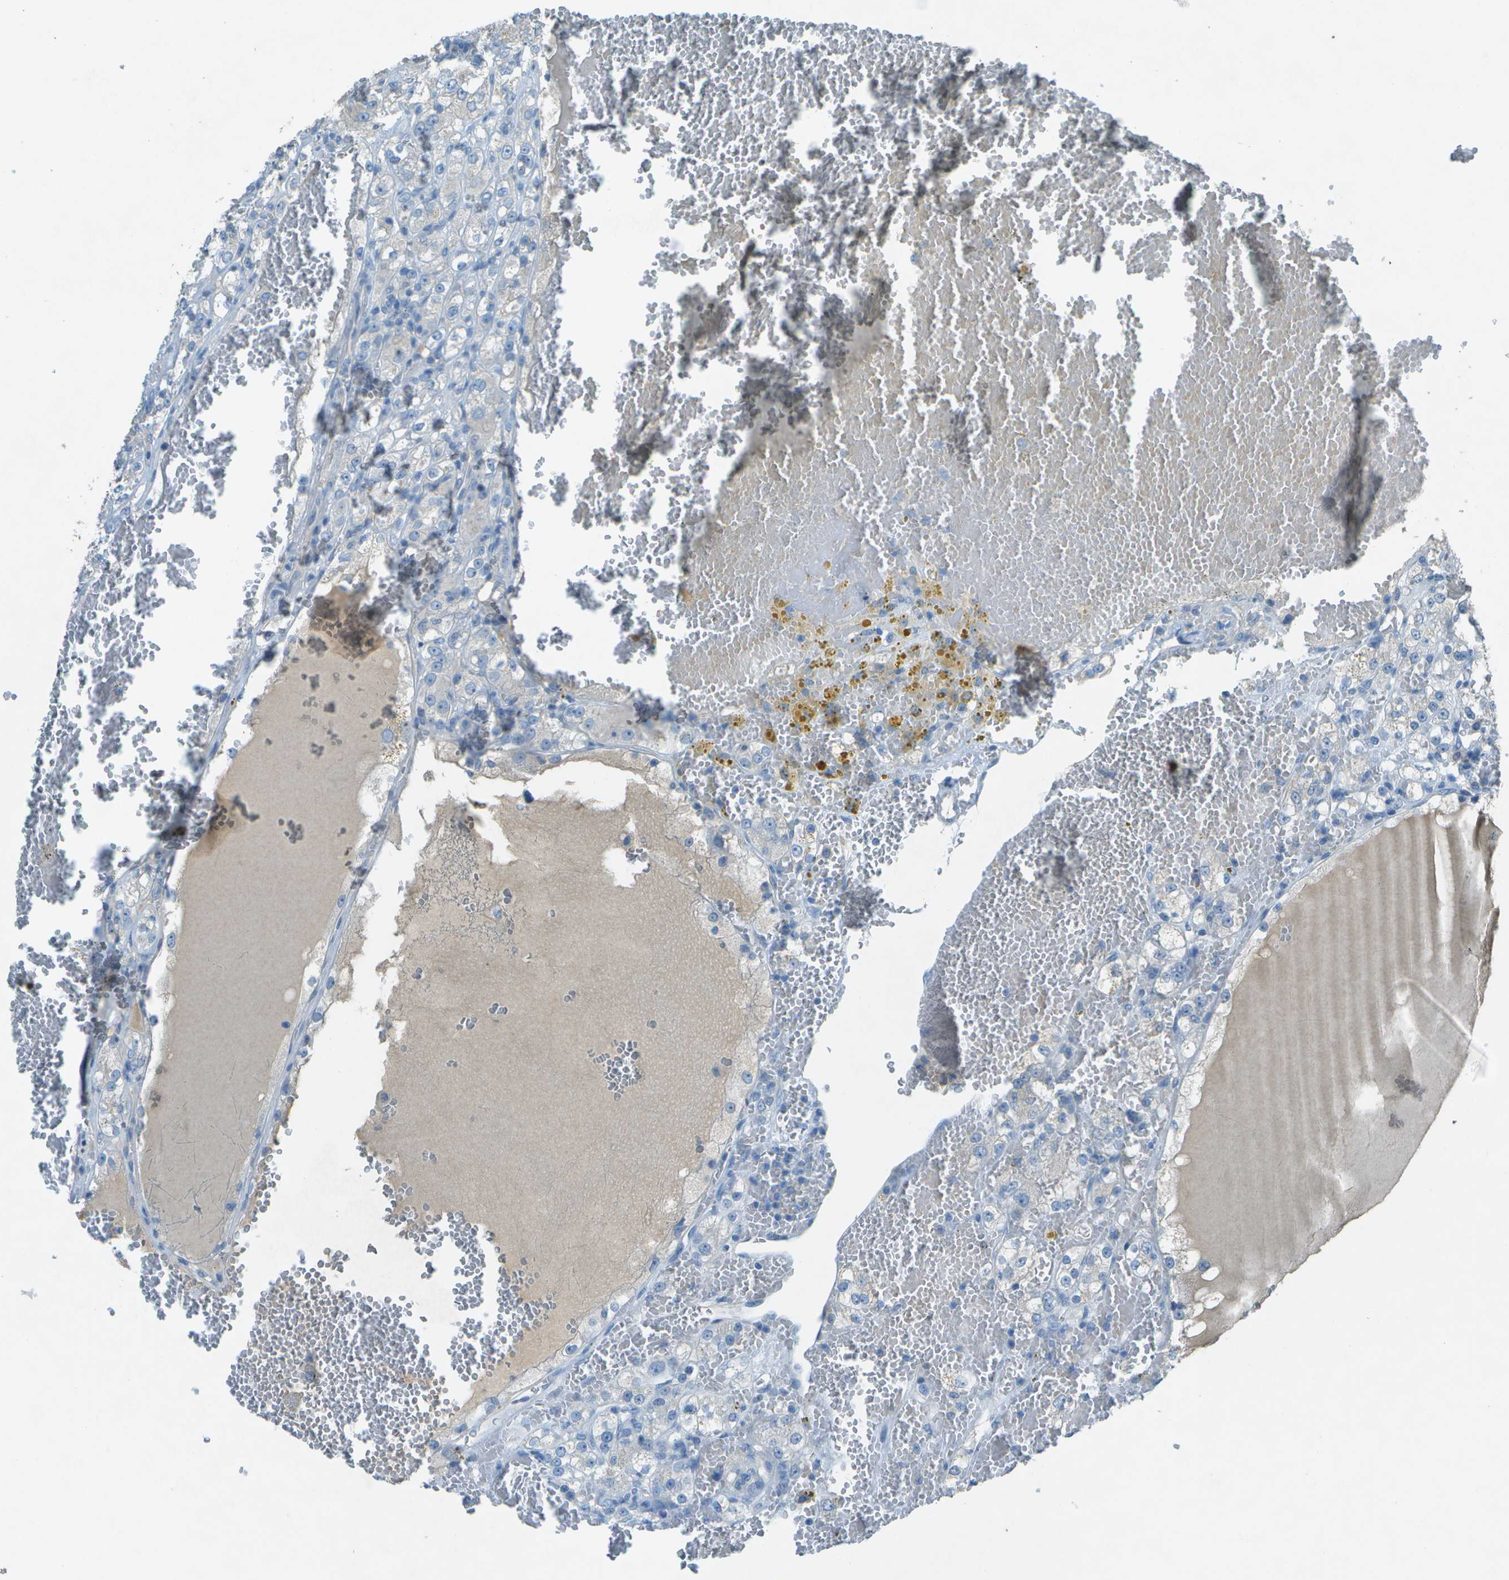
{"staining": {"intensity": "negative", "quantity": "none", "location": "none"}, "tissue": "renal cancer", "cell_type": "Tumor cells", "image_type": "cancer", "snomed": [{"axis": "morphology", "description": "Normal tissue, NOS"}, {"axis": "morphology", "description": "Adenocarcinoma, NOS"}, {"axis": "topography", "description": "Kidney"}], "caption": "A photomicrograph of adenocarcinoma (renal) stained for a protein displays no brown staining in tumor cells. (Stains: DAB (3,3'-diaminobenzidine) IHC with hematoxylin counter stain, Microscopy: brightfield microscopy at high magnification).", "gene": "LGI2", "patient": {"sex": "male", "age": 61}}